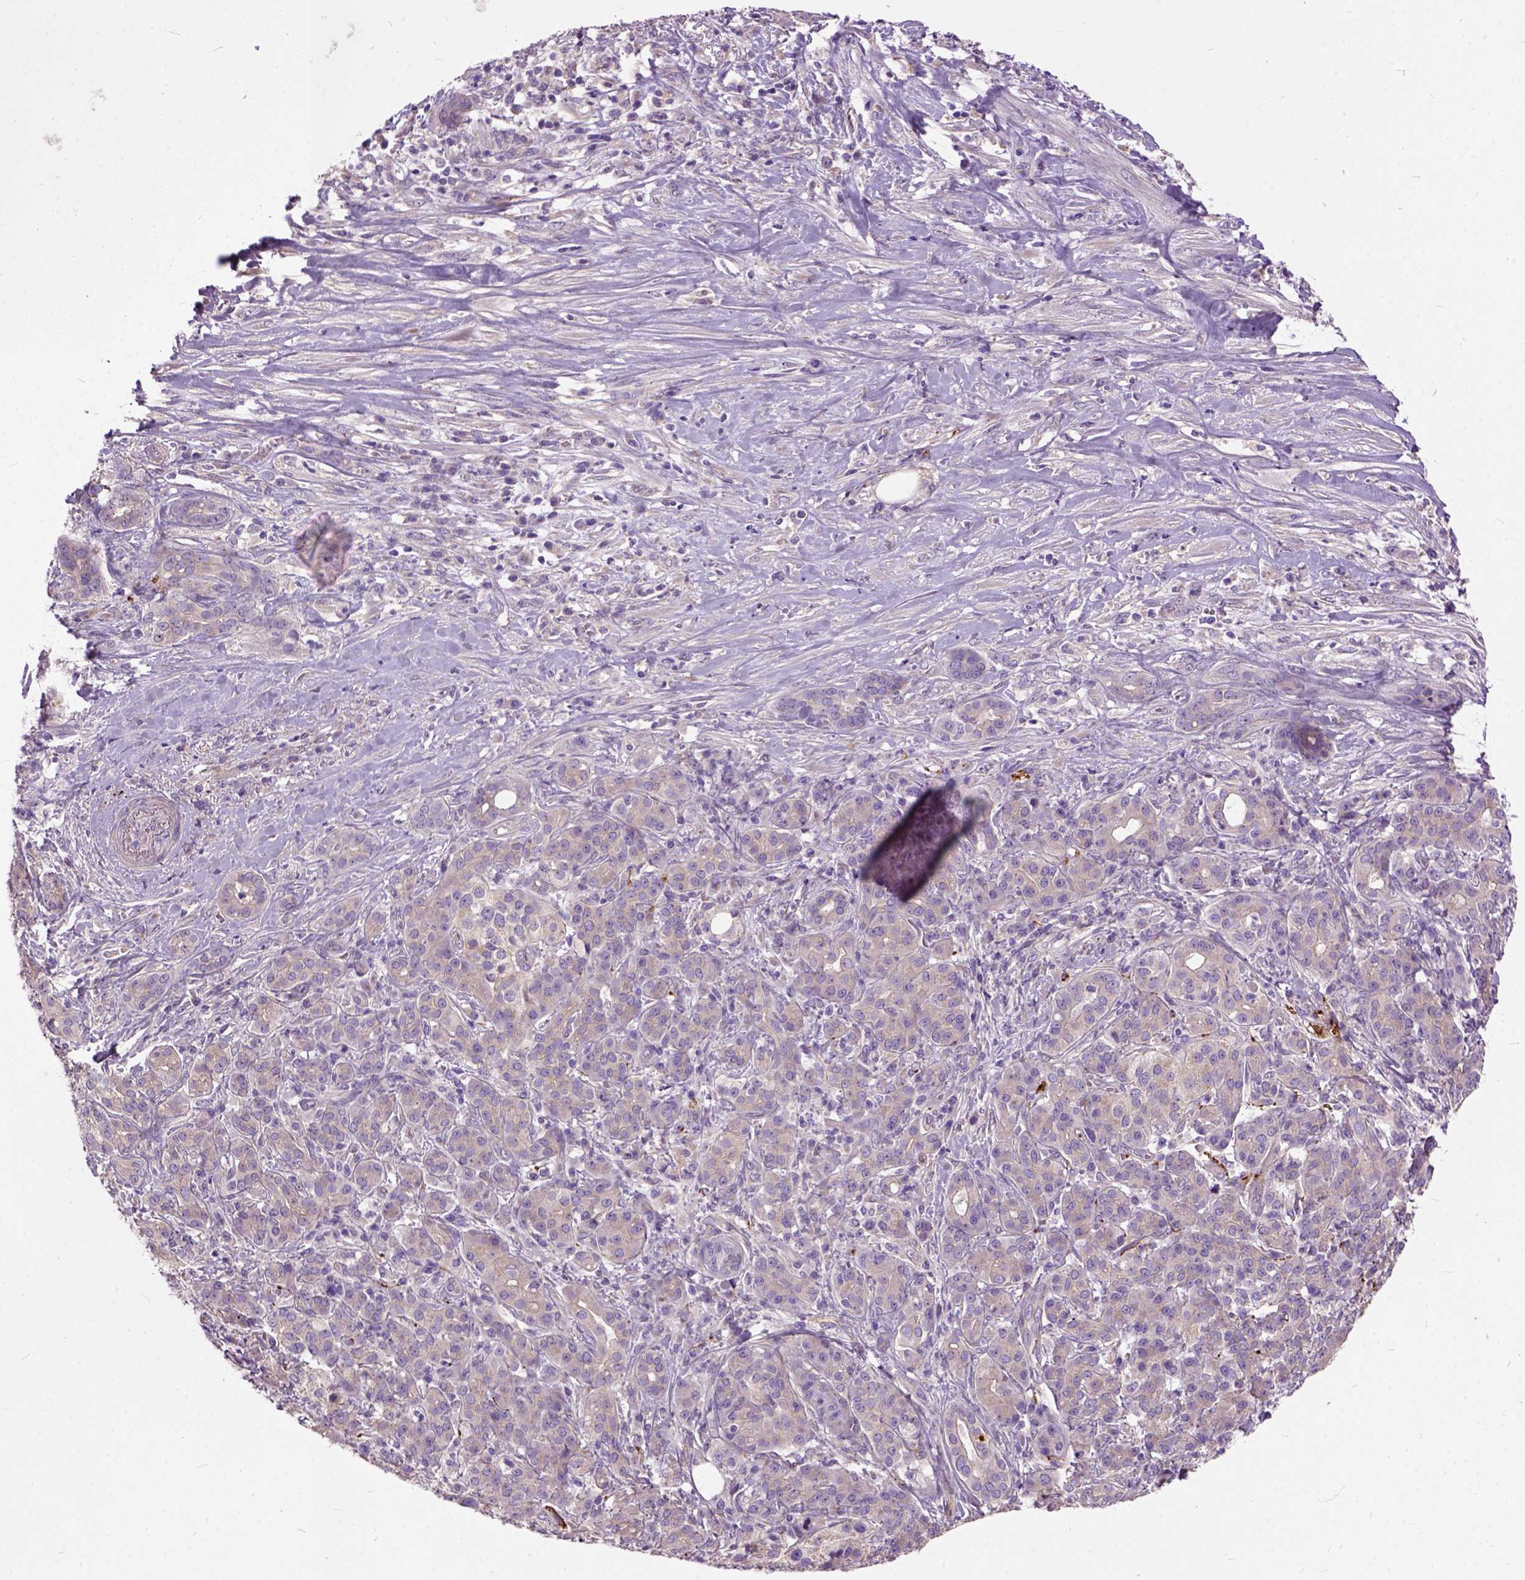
{"staining": {"intensity": "weak", "quantity": ">75%", "location": "cytoplasmic/membranous"}, "tissue": "pancreatic cancer", "cell_type": "Tumor cells", "image_type": "cancer", "snomed": [{"axis": "morphology", "description": "Normal tissue, NOS"}, {"axis": "morphology", "description": "Inflammation, NOS"}, {"axis": "morphology", "description": "Adenocarcinoma, NOS"}, {"axis": "topography", "description": "Pancreas"}], "caption": "Tumor cells show weak cytoplasmic/membranous positivity in approximately >75% of cells in pancreatic adenocarcinoma.", "gene": "MAPT", "patient": {"sex": "male", "age": 57}}